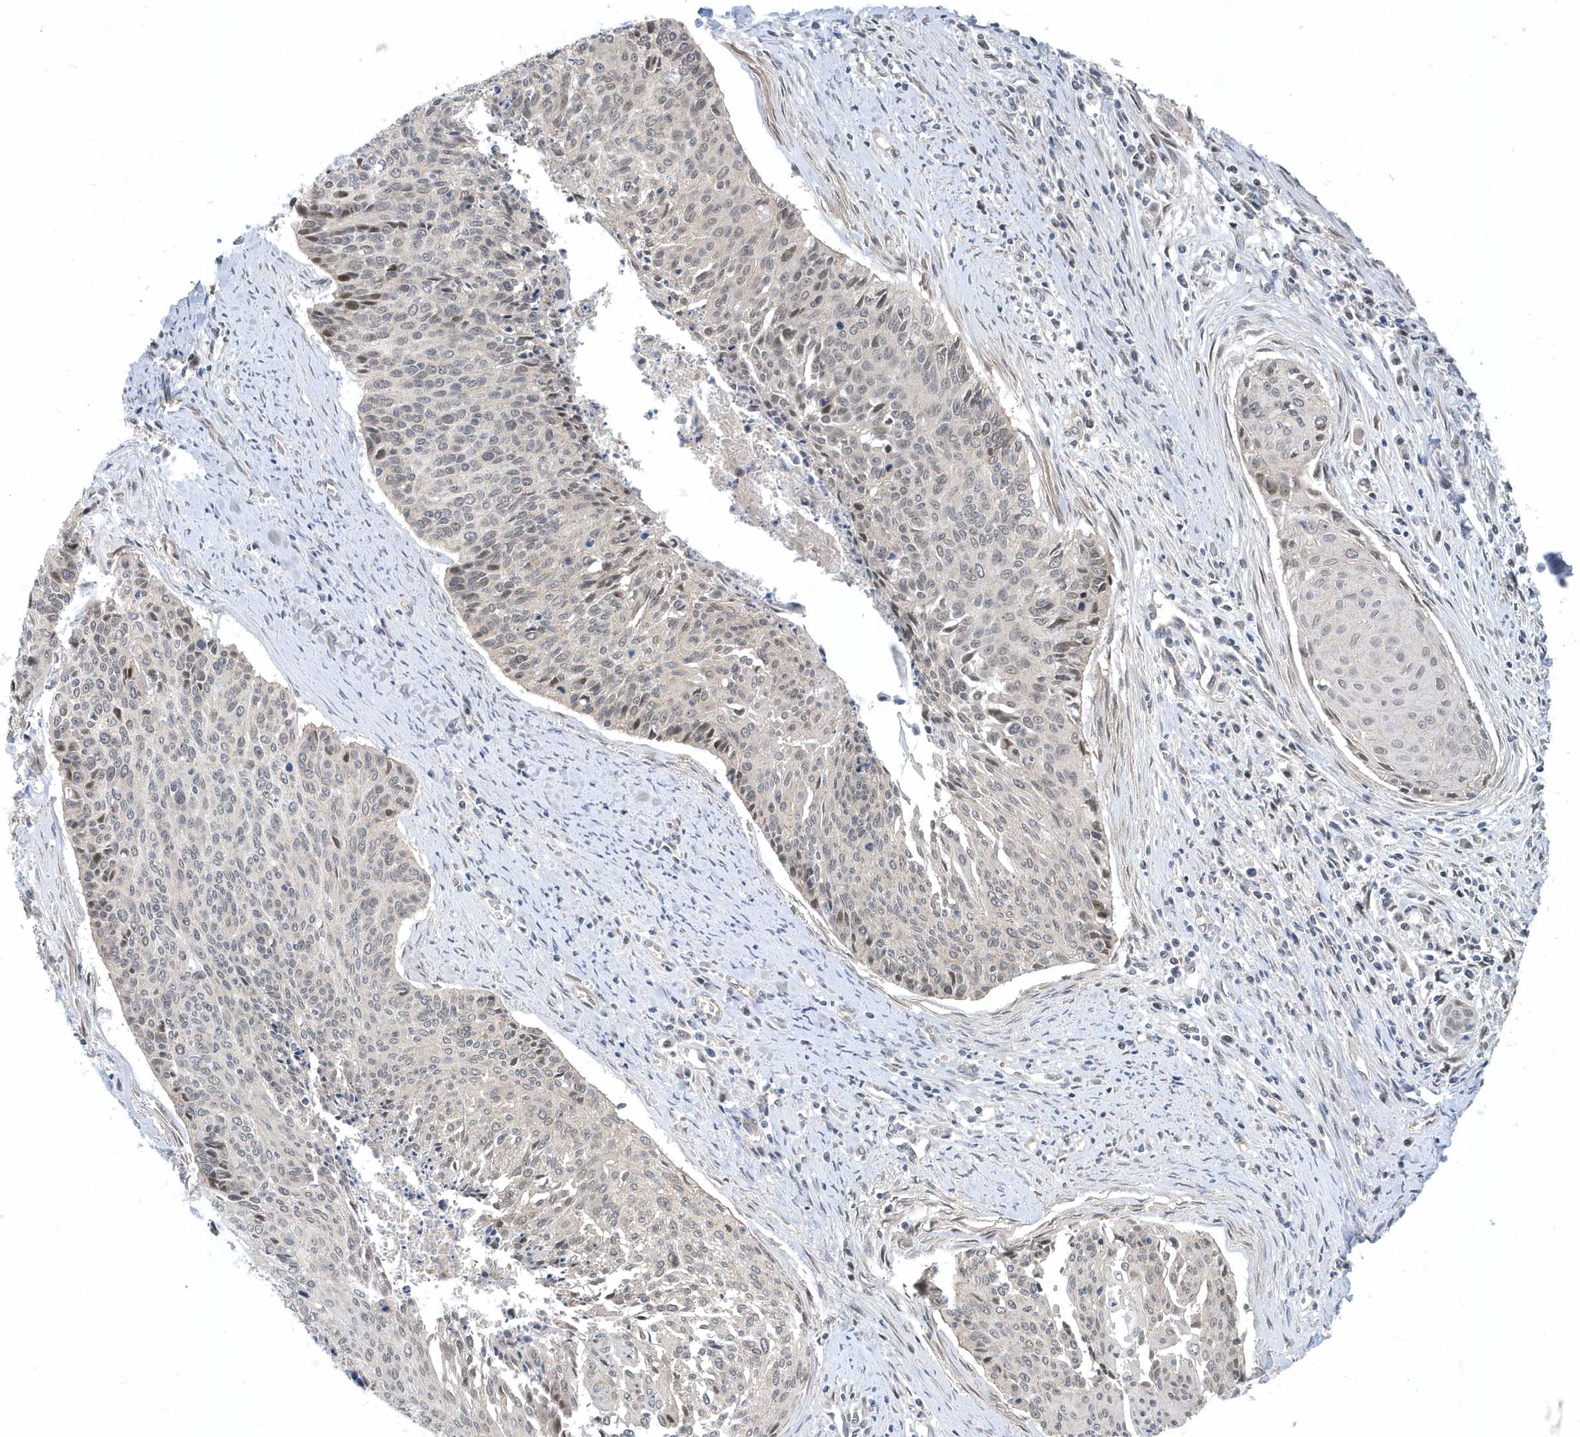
{"staining": {"intensity": "weak", "quantity": "<25%", "location": "nuclear"}, "tissue": "cervical cancer", "cell_type": "Tumor cells", "image_type": "cancer", "snomed": [{"axis": "morphology", "description": "Squamous cell carcinoma, NOS"}, {"axis": "topography", "description": "Cervix"}], "caption": "An immunohistochemistry histopathology image of cervical squamous cell carcinoma is shown. There is no staining in tumor cells of cervical squamous cell carcinoma. Nuclei are stained in blue.", "gene": "USP53", "patient": {"sex": "female", "age": 55}}